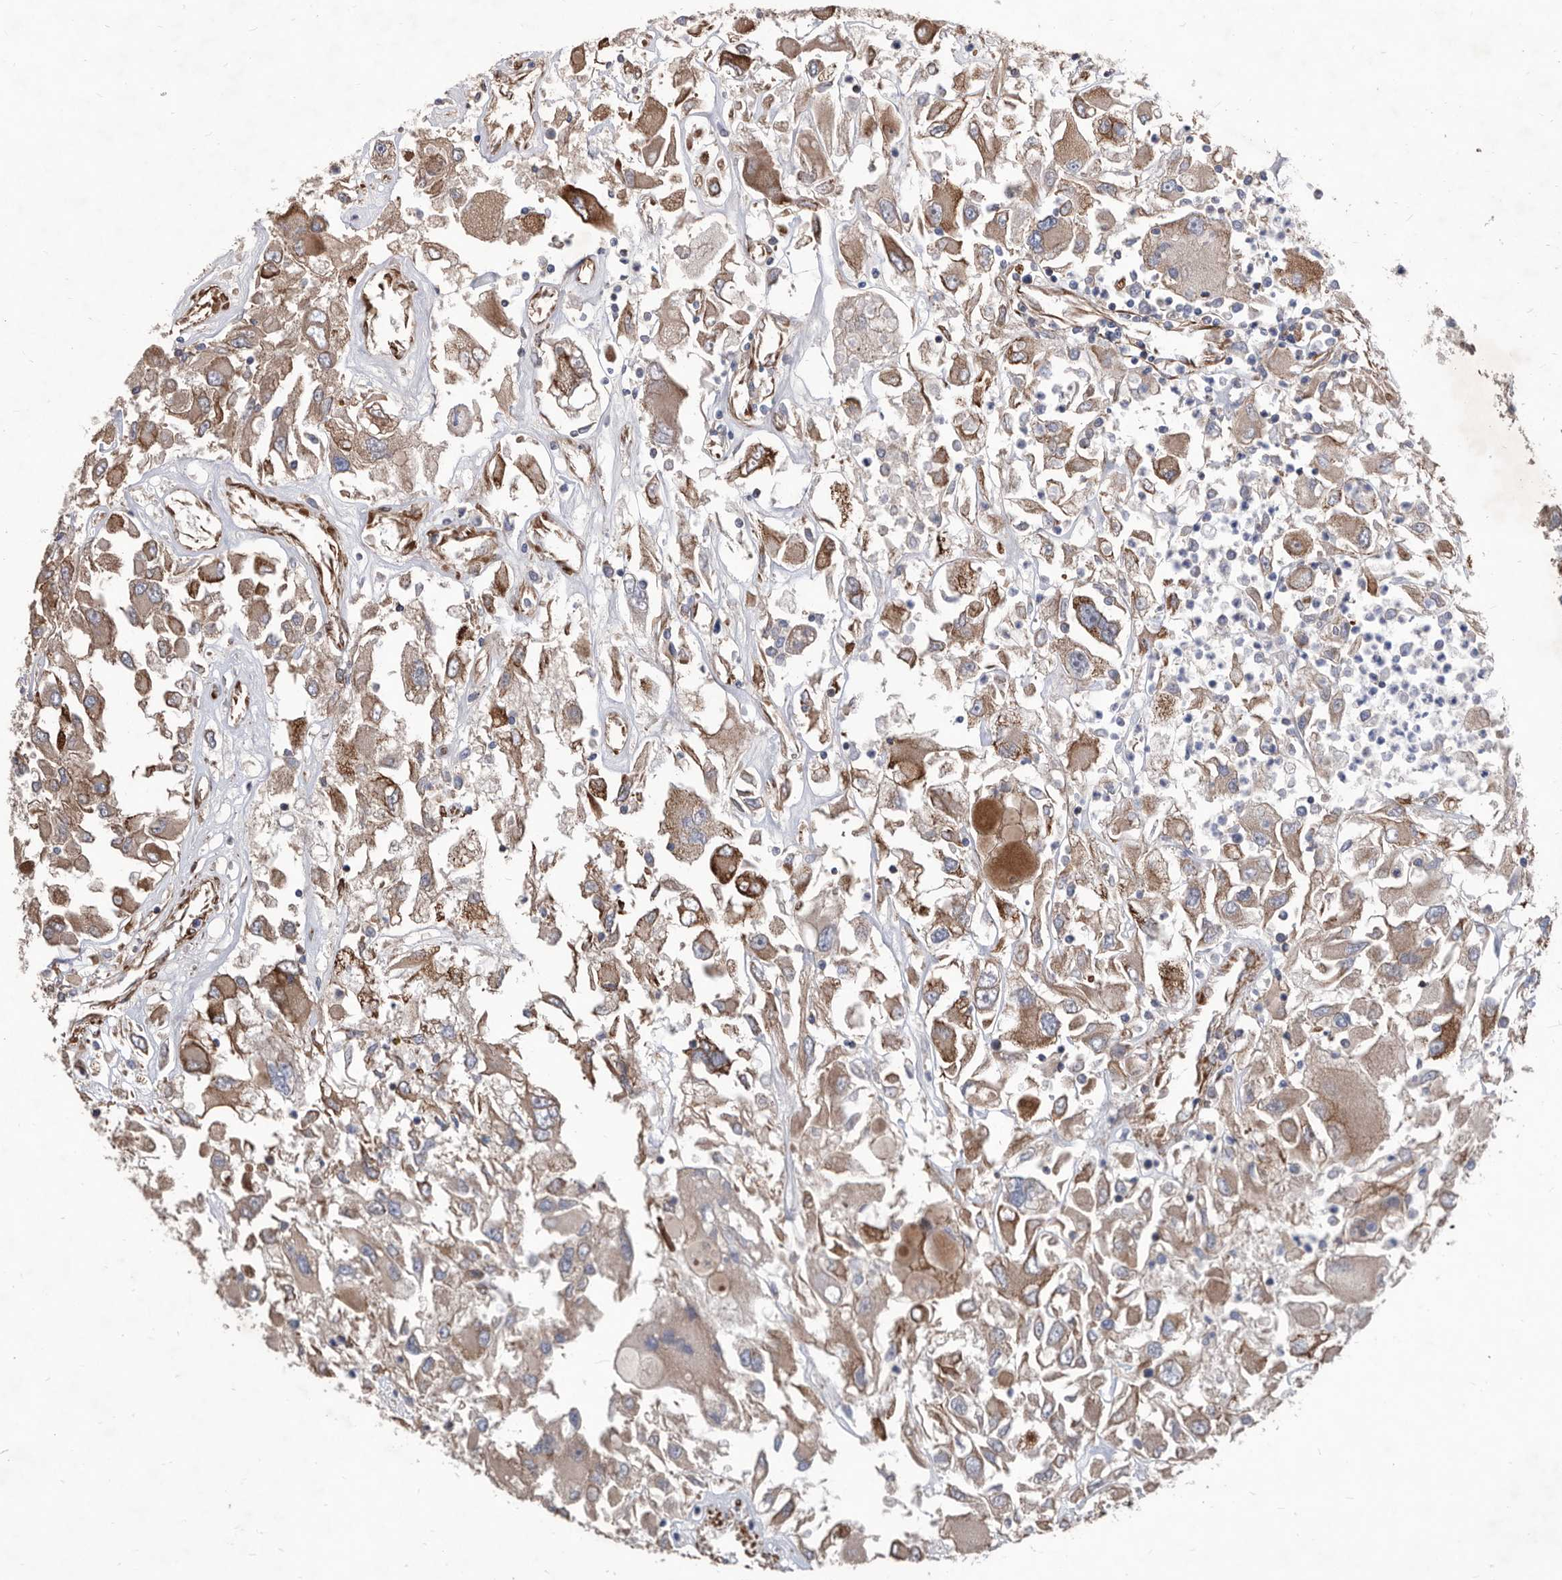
{"staining": {"intensity": "moderate", "quantity": ">75%", "location": "cytoplasmic/membranous"}, "tissue": "renal cancer", "cell_type": "Tumor cells", "image_type": "cancer", "snomed": [{"axis": "morphology", "description": "Adenocarcinoma, NOS"}, {"axis": "topography", "description": "Kidney"}], "caption": "Immunohistochemistry (DAB (3,3'-diaminobenzidine)) staining of renal cancer displays moderate cytoplasmic/membranous protein expression in about >75% of tumor cells. (DAB = brown stain, brightfield microscopy at high magnification).", "gene": "ATP13A3", "patient": {"sex": "female", "age": 52}}